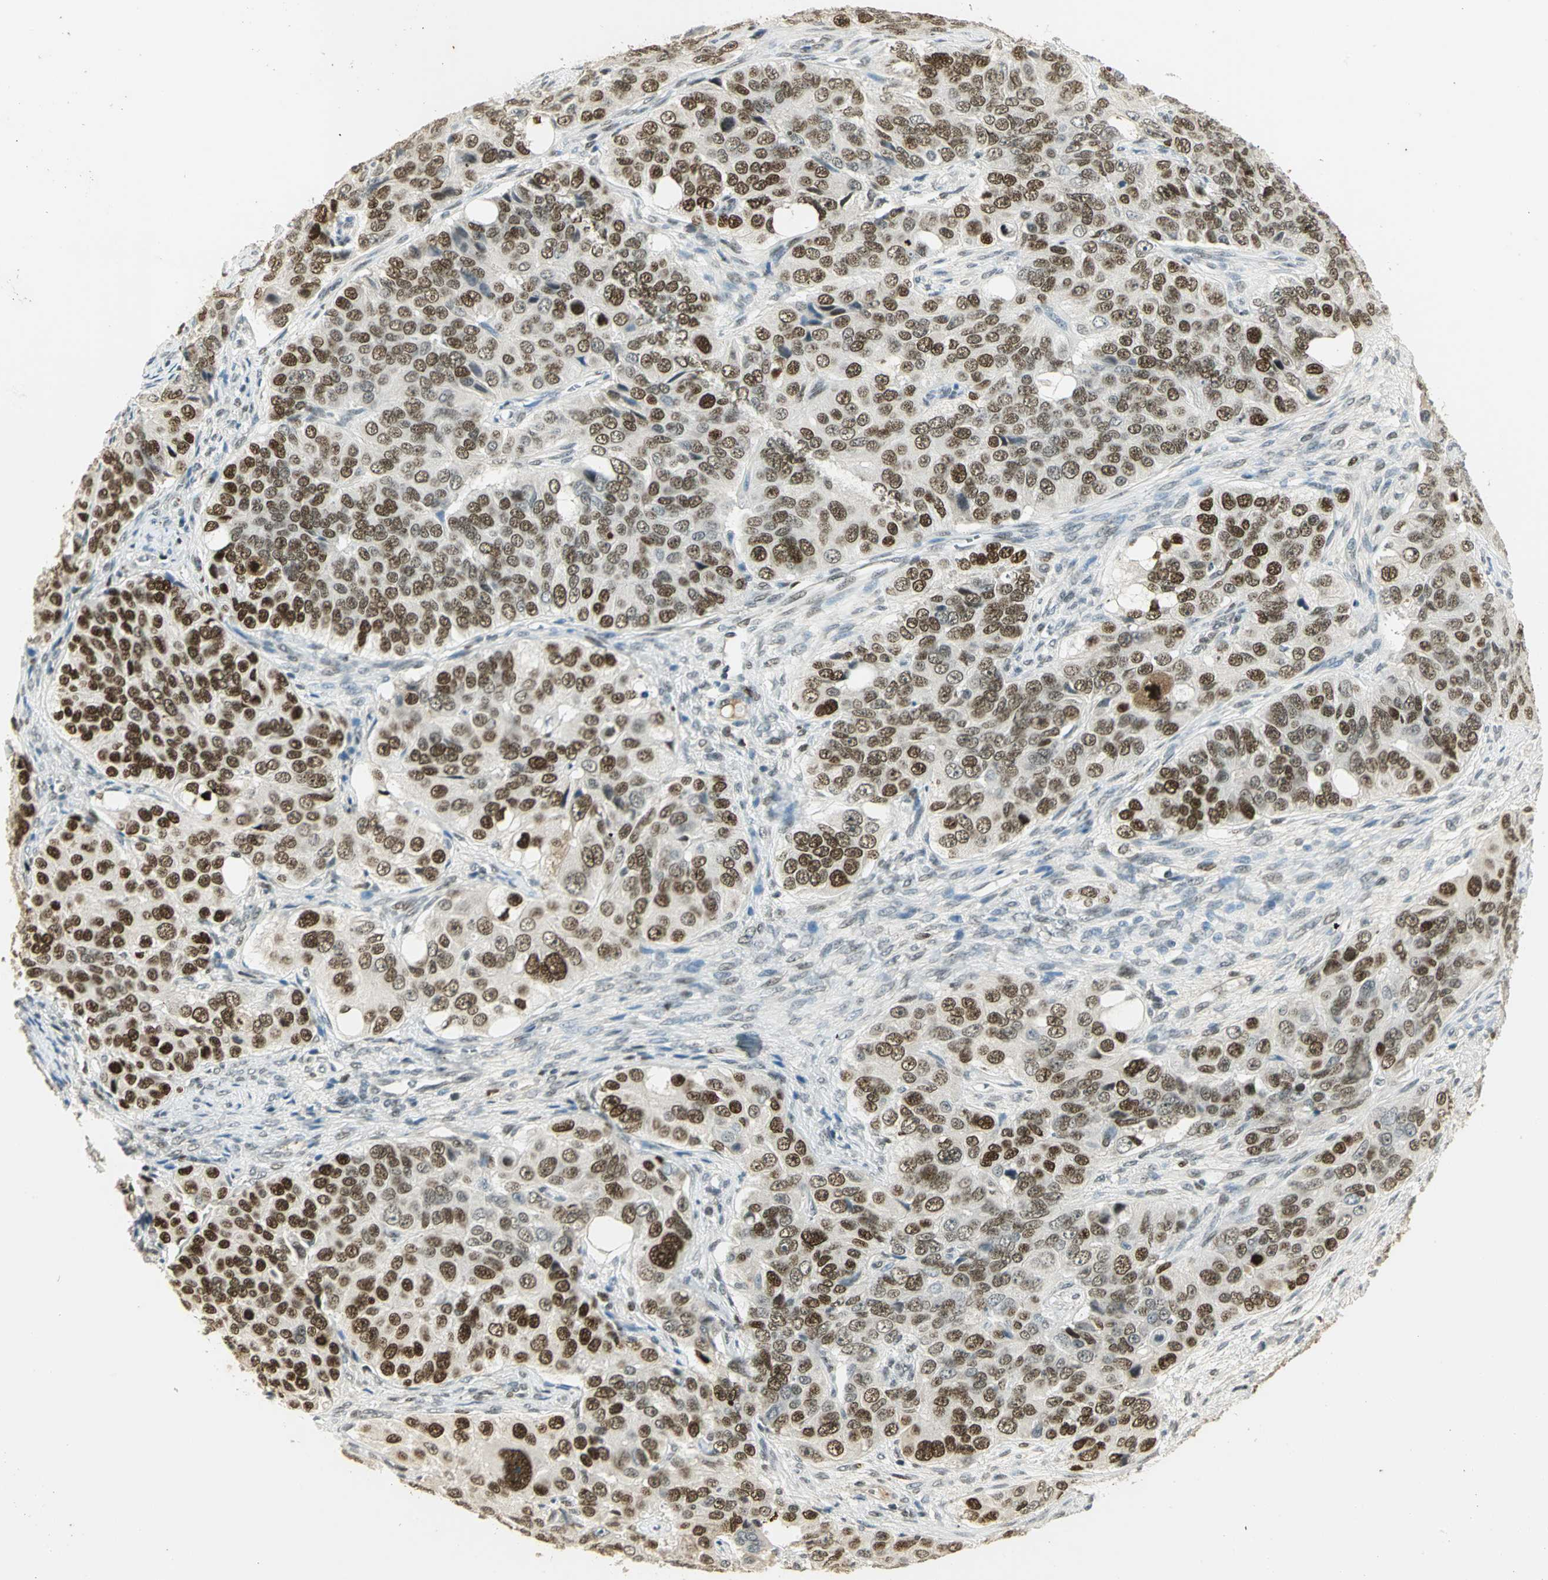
{"staining": {"intensity": "strong", "quantity": ">75%", "location": "nuclear"}, "tissue": "ovarian cancer", "cell_type": "Tumor cells", "image_type": "cancer", "snomed": [{"axis": "morphology", "description": "Carcinoma, endometroid"}, {"axis": "topography", "description": "Ovary"}], "caption": "Ovarian cancer was stained to show a protein in brown. There is high levels of strong nuclear staining in about >75% of tumor cells. (DAB (3,3'-diaminobenzidine) IHC with brightfield microscopy, high magnification).", "gene": "AK6", "patient": {"sex": "female", "age": 51}}